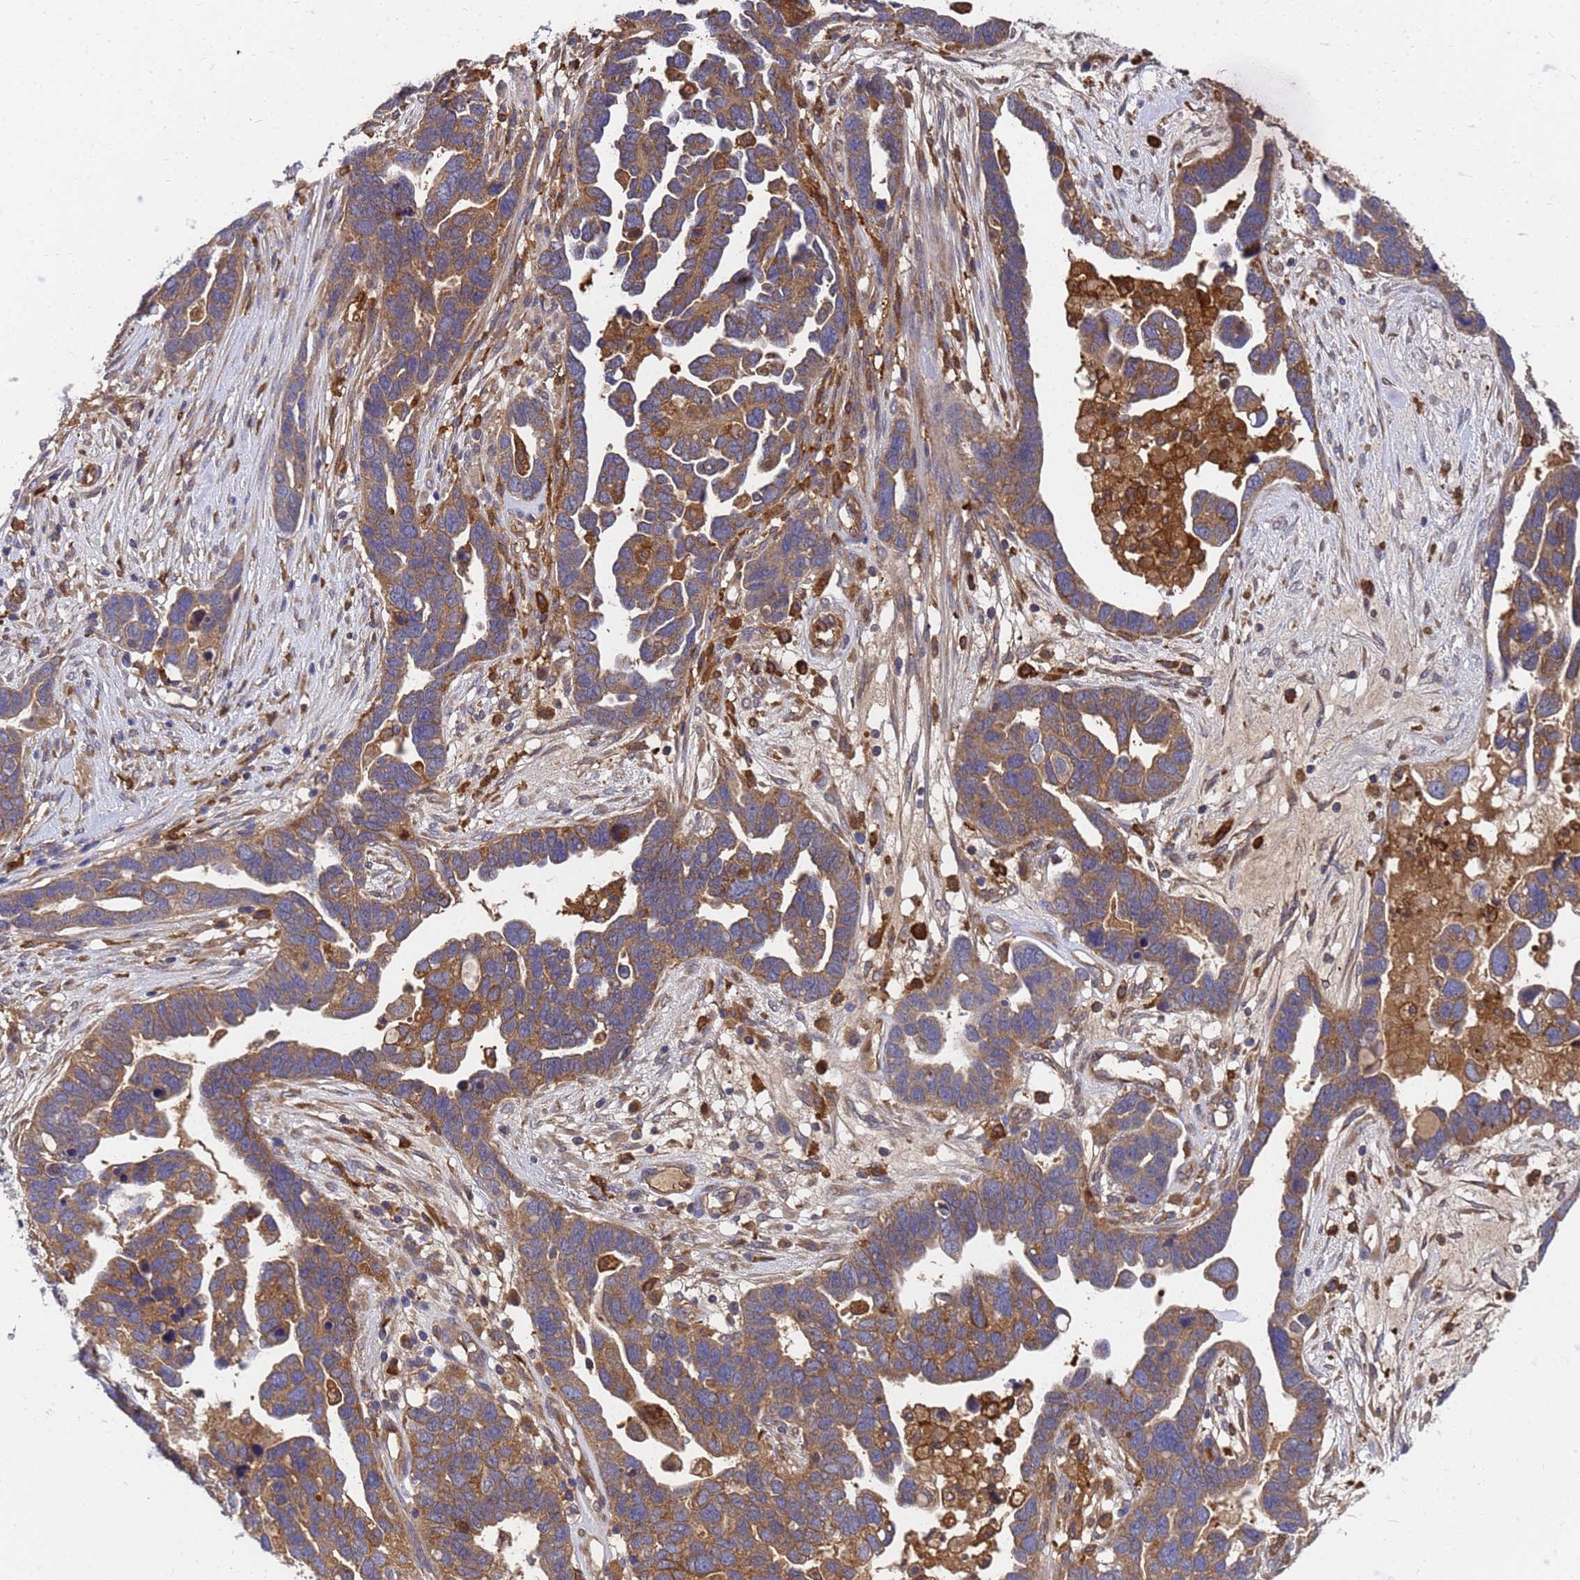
{"staining": {"intensity": "moderate", "quantity": ">75%", "location": "cytoplasmic/membranous"}, "tissue": "ovarian cancer", "cell_type": "Tumor cells", "image_type": "cancer", "snomed": [{"axis": "morphology", "description": "Cystadenocarcinoma, serous, NOS"}, {"axis": "topography", "description": "Ovary"}], "caption": "Ovarian cancer (serous cystadenocarcinoma) stained for a protein (brown) displays moderate cytoplasmic/membranous positive expression in approximately >75% of tumor cells.", "gene": "SLC35E2B", "patient": {"sex": "female", "age": 54}}